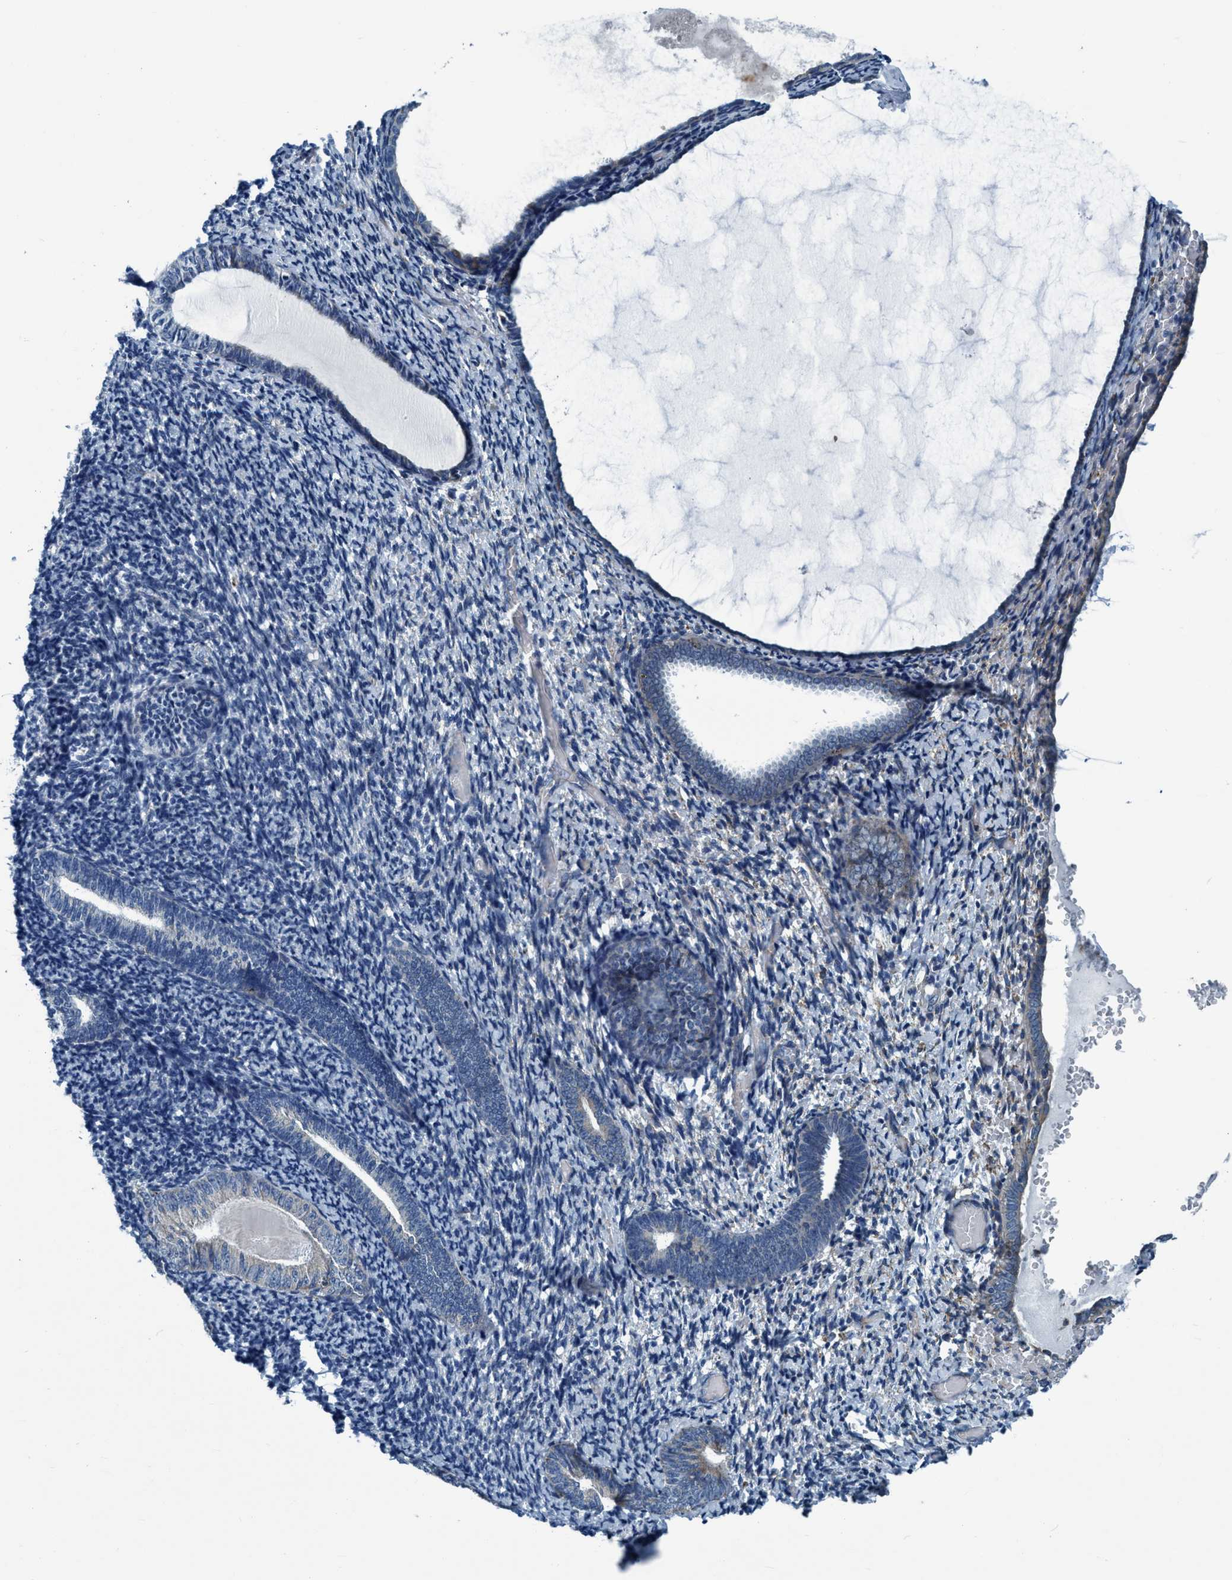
{"staining": {"intensity": "moderate", "quantity": "<25%", "location": "cytoplasmic/membranous"}, "tissue": "endometrium", "cell_type": "Cells in endometrial stroma", "image_type": "normal", "snomed": [{"axis": "morphology", "description": "Normal tissue, NOS"}, {"axis": "topography", "description": "Endometrium"}], "caption": "An immunohistochemistry (IHC) histopathology image of benign tissue is shown. Protein staining in brown highlights moderate cytoplasmic/membranous positivity in endometrium within cells in endometrial stroma.", "gene": "ARMC9", "patient": {"sex": "female", "age": 66}}